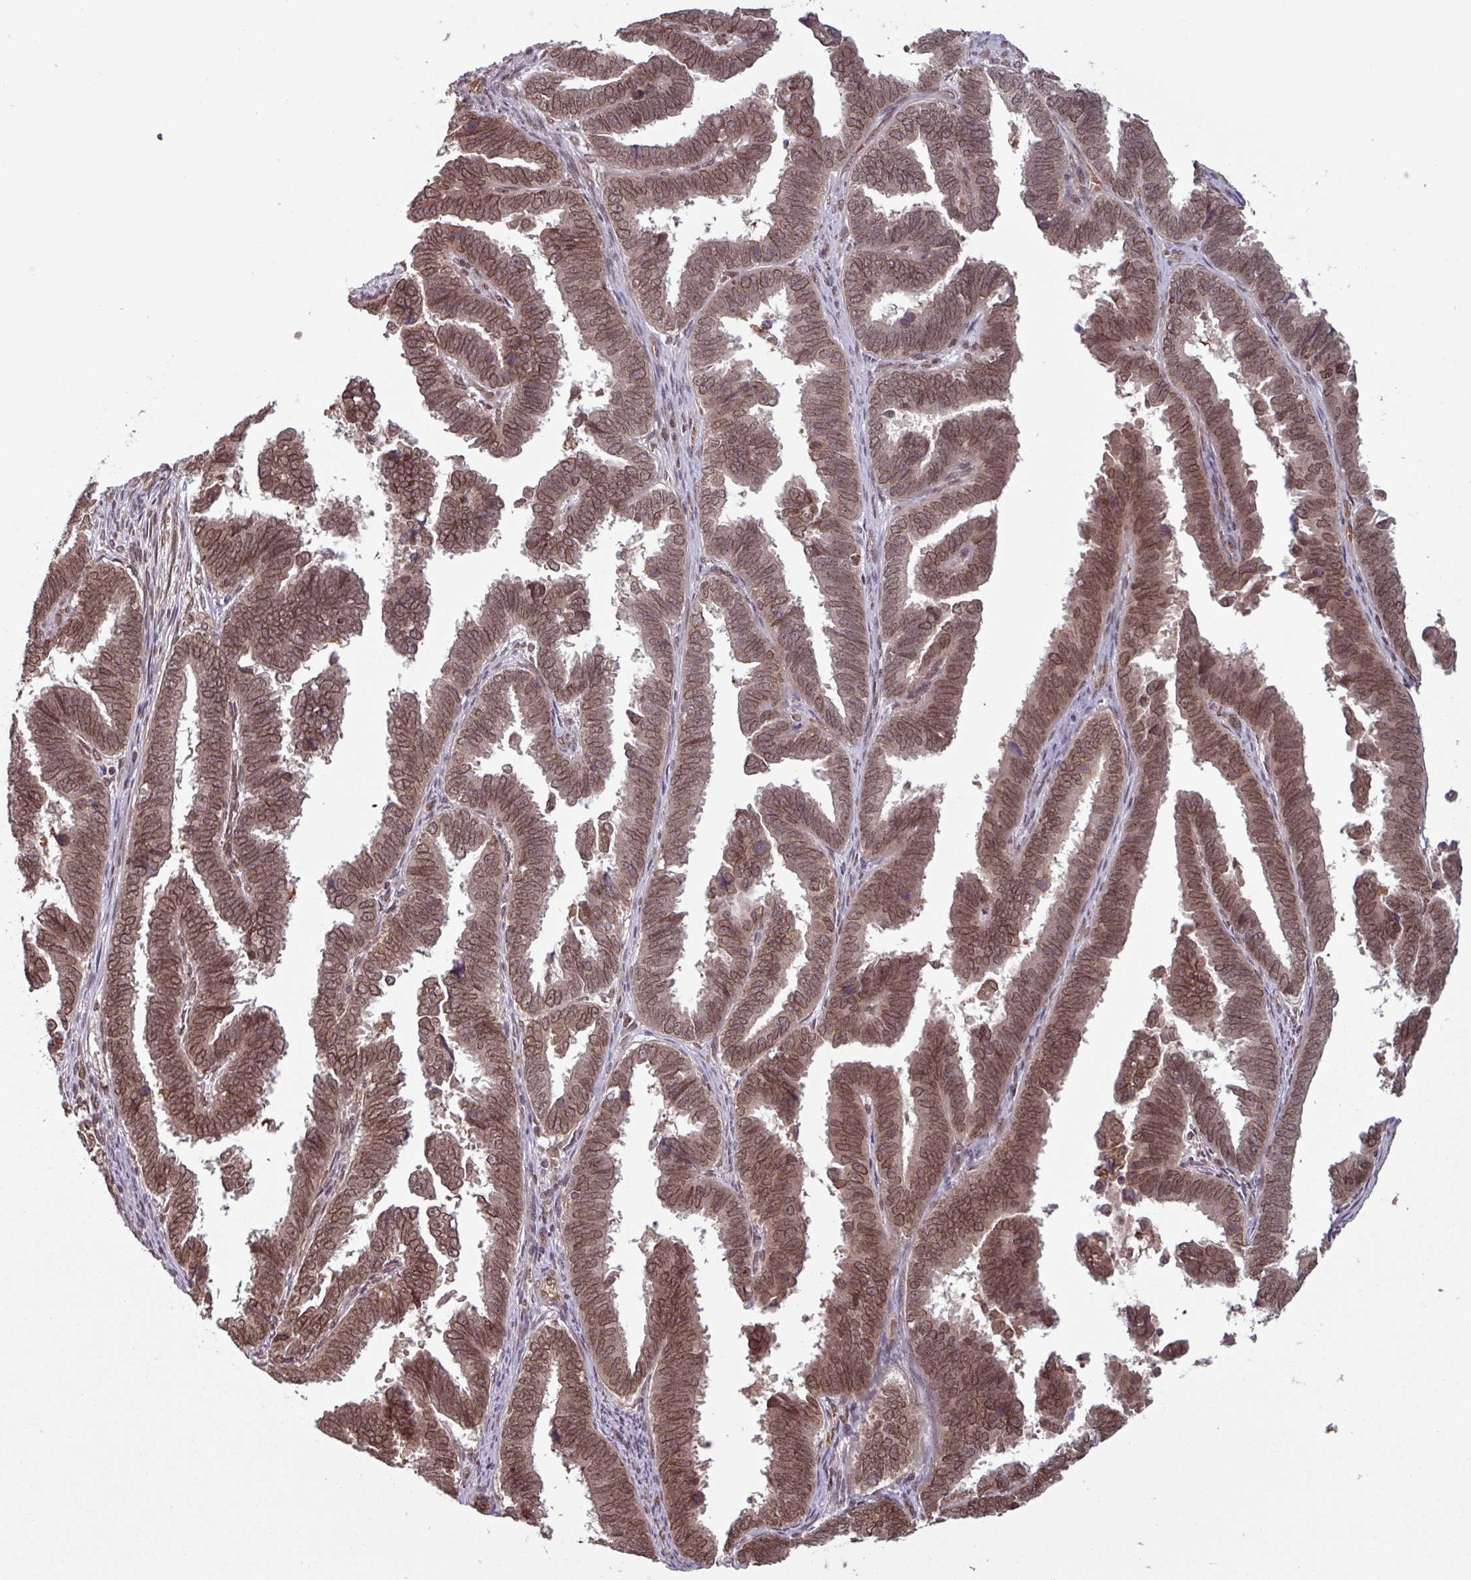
{"staining": {"intensity": "moderate", "quantity": ">75%", "location": "cytoplasmic/membranous,nuclear"}, "tissue": "endometrial cancer", "cell_type": "Tumor cells", "image_type": "cancer", "snomed": [{"axis": "morphology", "description": "Adenocarcinoma, NOS"}, {"axis": "topography", "description": "Endometrium"}], "caption": "A brown stain shows moderate cytoplasmic/membranous and nuclear expression of a protein in human endometrial cancer tumor cells. (Stains: DAB (3,3'-diaminobenzidine) in brown, nuclei in blue, Microscopy: brightfield microscopy at high magnification).", "gene": "RBM4B", "patient": {"sex": "female", "age": 75}}